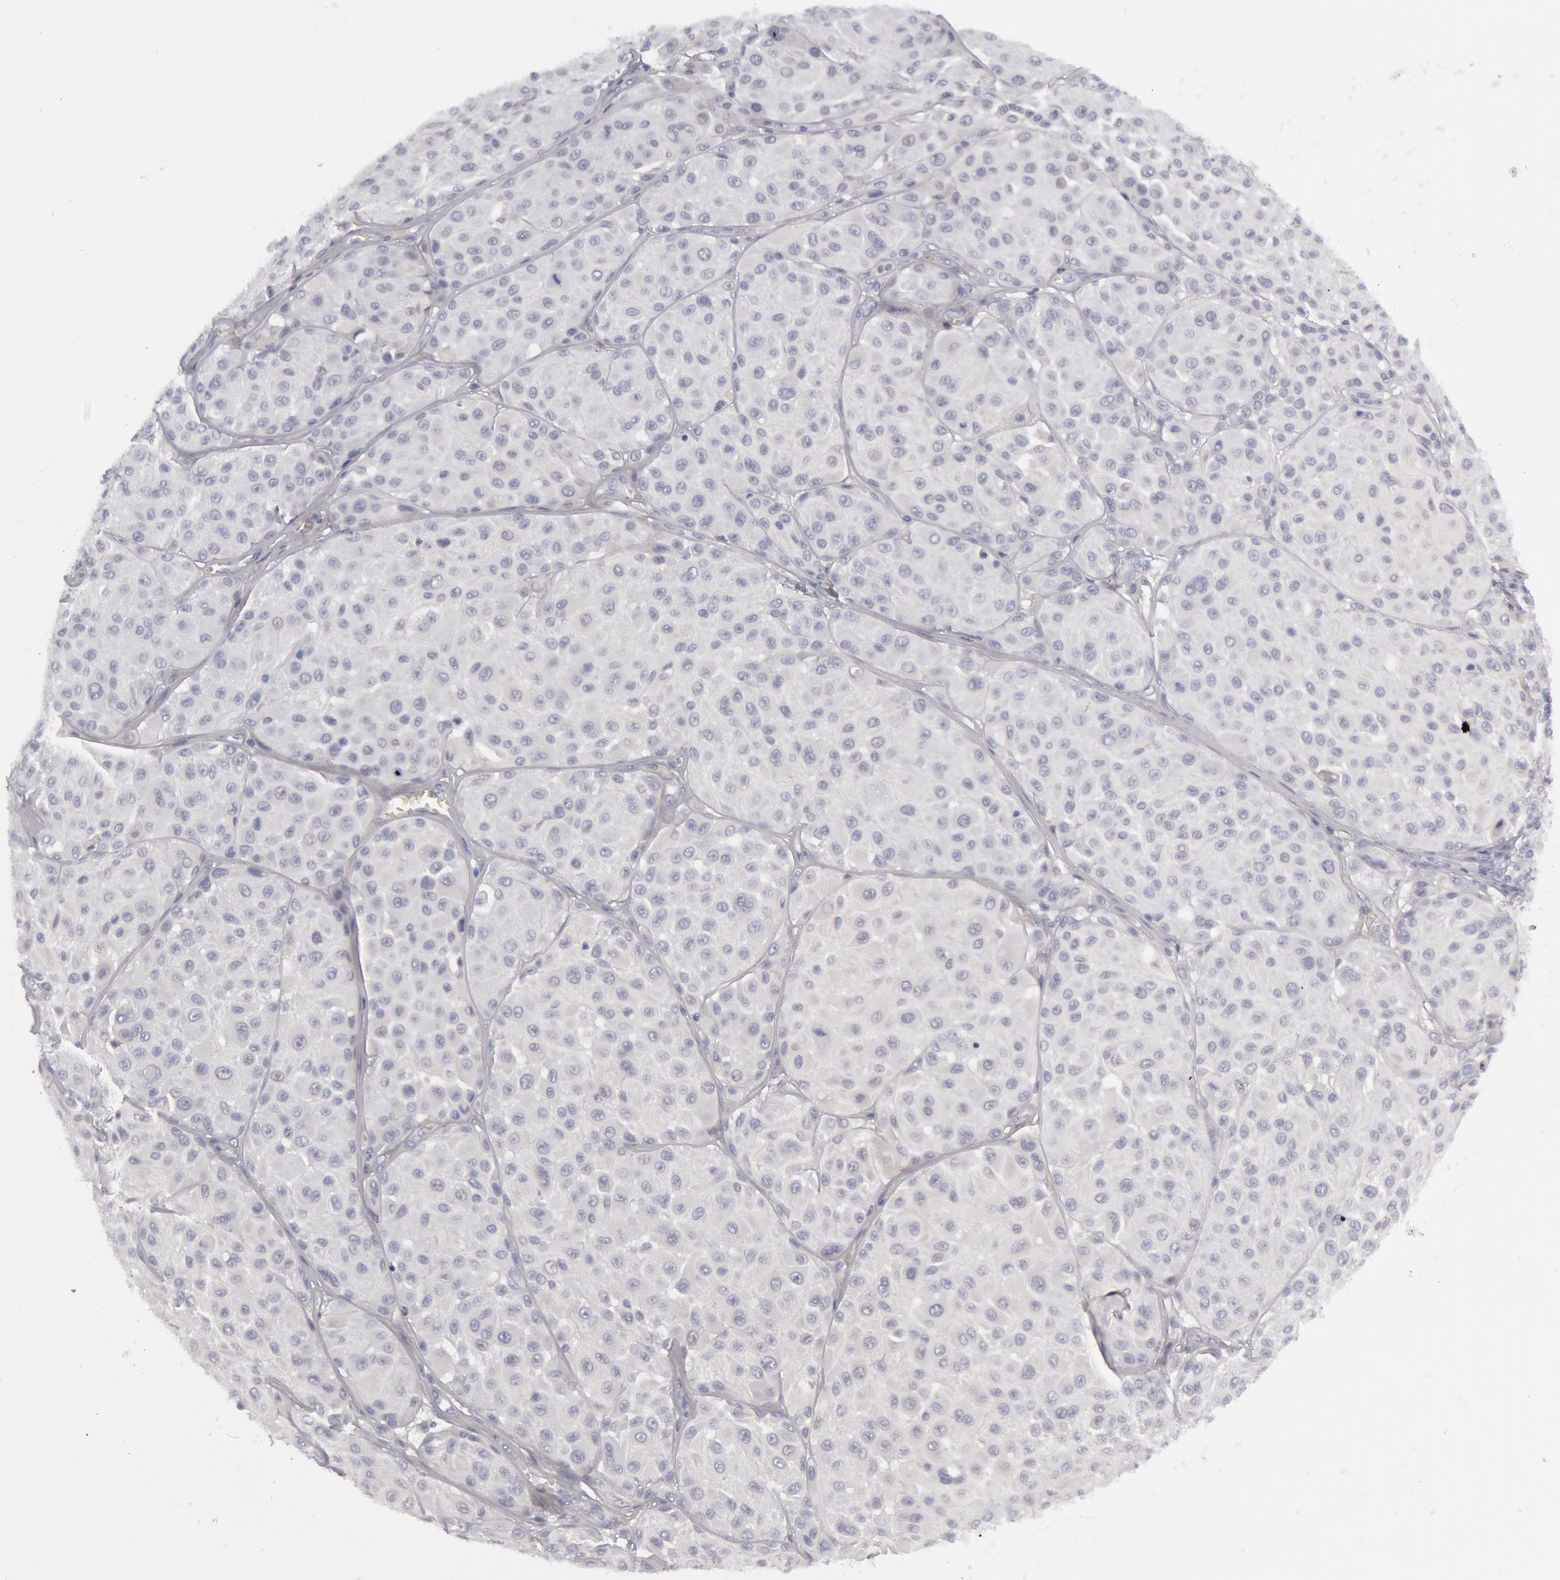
{"staining": {"intensity": "negative", "quantity": "none", "location": "none"}, "tissue": "melanoma", "cell_type": "Tumor cells", "image_type": "cancer", "snomed": [{"axis": "morphology", "description": "Malignant melanoma, NOS"}, {"axis": "topography", "description": "Skin"}], "caption": "Human malignant melanoma stained for a protein using IHC exhibits no expression in tumor cells.", "gene": "FHL1", "patient": {"sex": "male", "age": 36}}